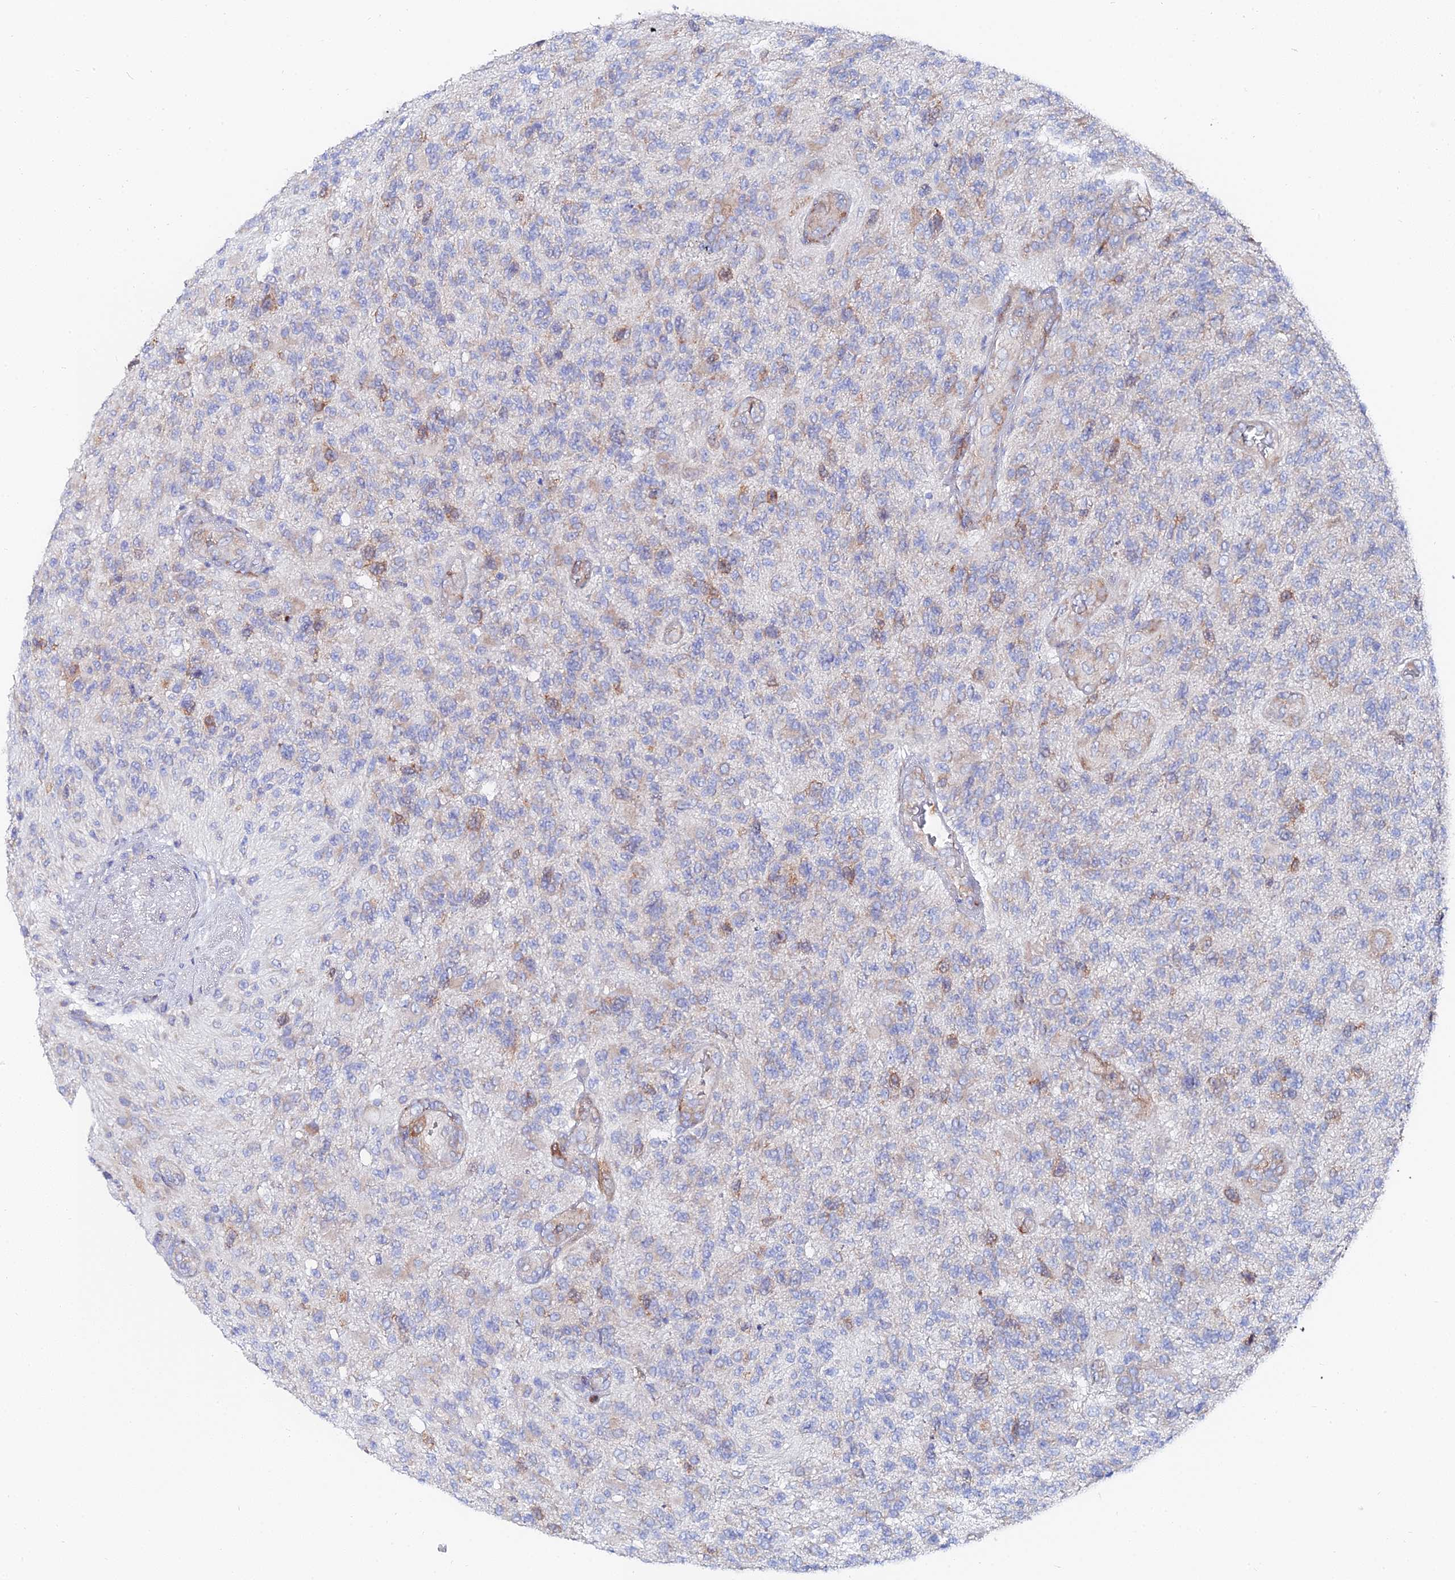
{"staining": {"intensity": "weak", "quantity": "<25%", "location": "cytoplasmic/membranous"}, "tissue": "glioma", "cell_type": "Tumor cells", "image_type": "cancer", "snomed": [{"axis": "morphology", "description": "Glioma, malignant, High grade"}, {"axis": "topography", "description": "Brain"}], "caption": "The immunohistochemistry photomicrograph has no significant staining in tumor cells of high-grade glioma (malignant) tissue.", "gene": "PTTG1", "patient": {"sex": "male", "age": 56}}